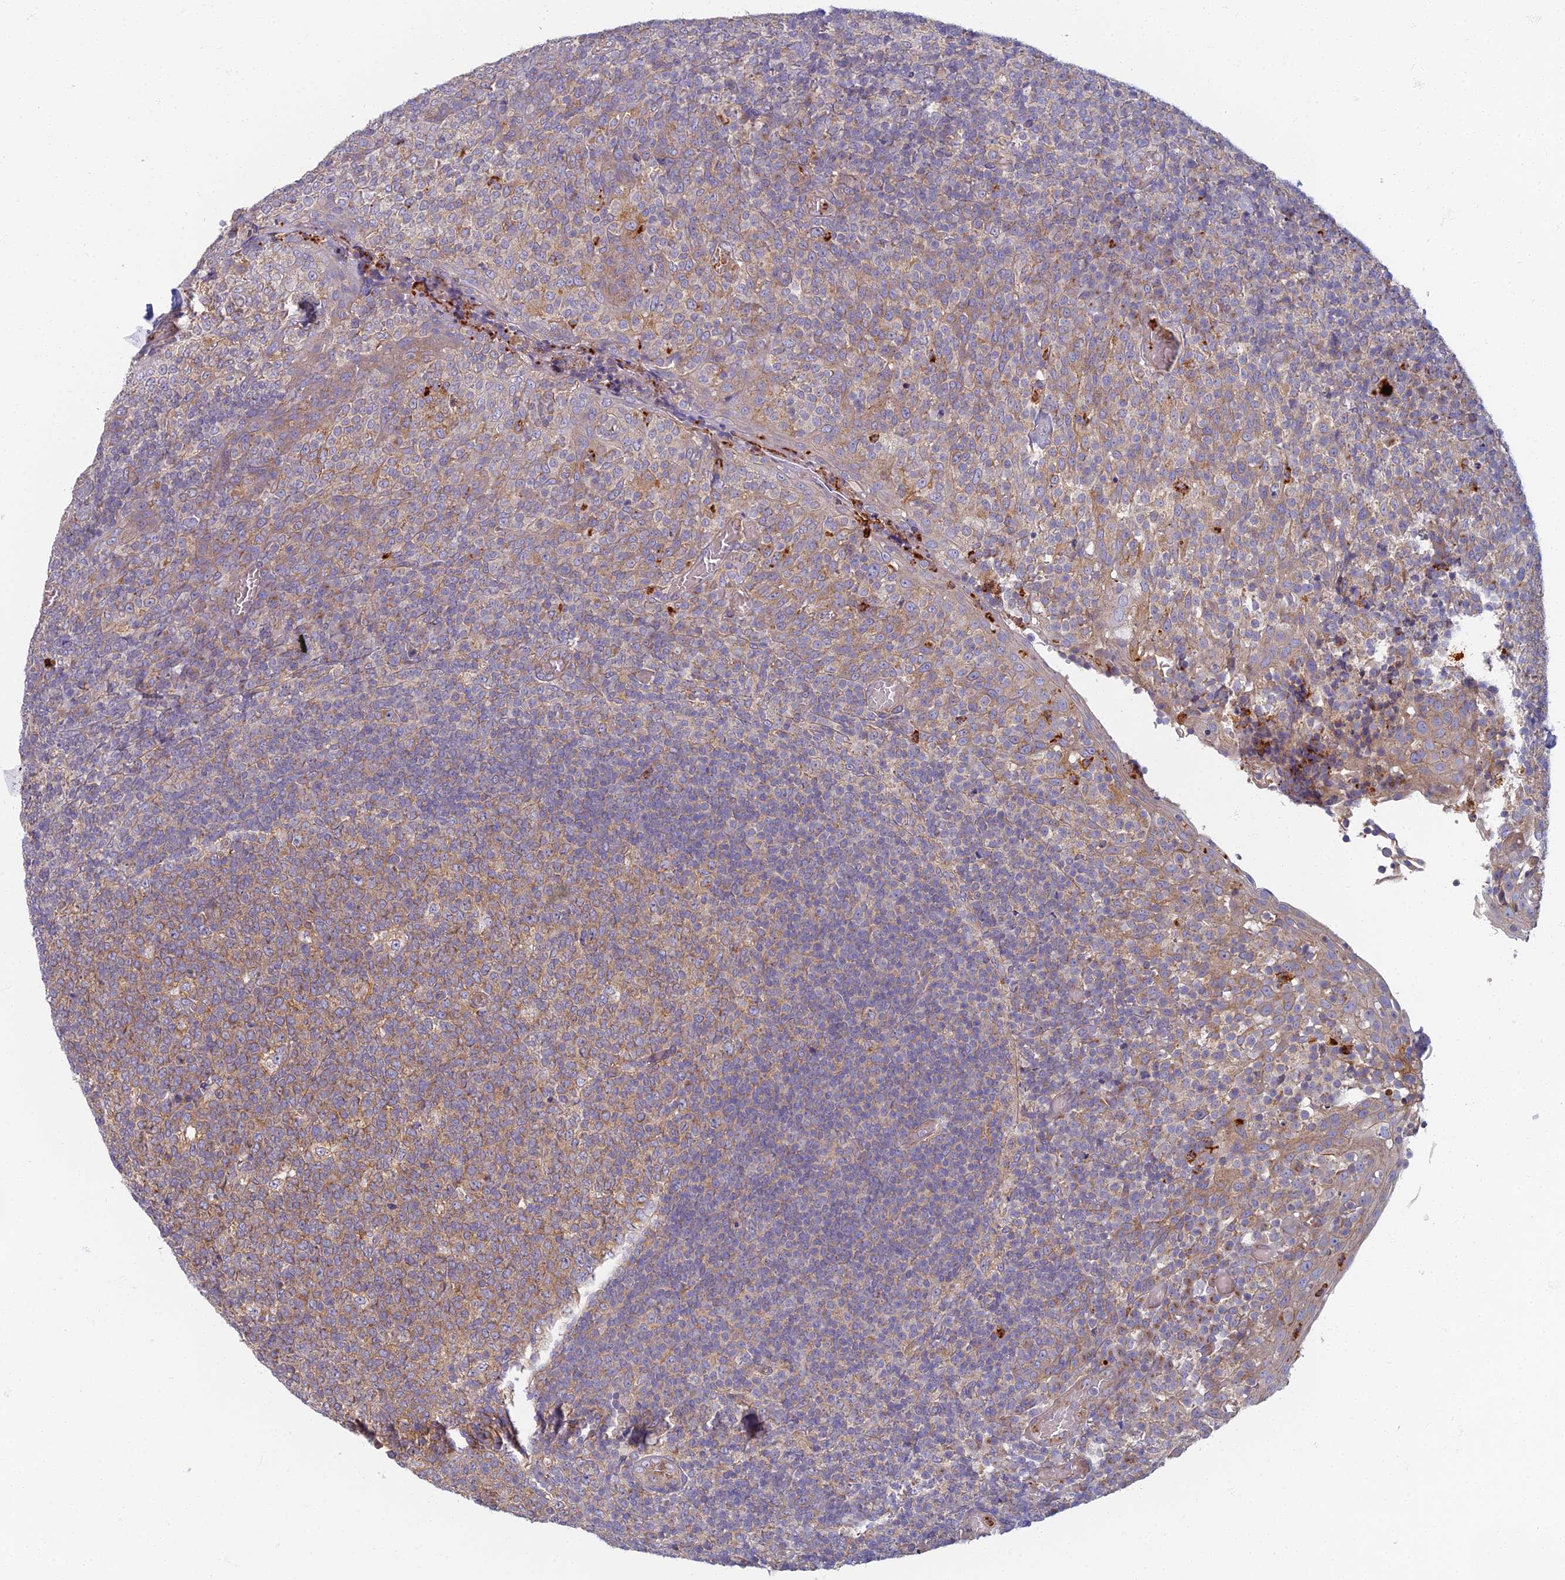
{"staining": {"intensity": "moderate", "quantity": ">75%", "location": "cytoplasmic/membranous"}, "tissue": "tonsil", "cell_type": "Germinal center cells", "image_type": "normal", "snomed": [{"axis": "morphology", "description": "Normal tissue, NOS"}, {"axis": "topography", "description": "Tonsil"}], "caption": "Immunohistochemical staining of normal human tonsil exhibits moderate cytoplasmic/membranous protein positivity in about >75% of germinal center cells. The staining was performed using DAB (3,3'-diaminobenzidine) to visualize the protein expression in brown, while the nuclei were stained in blue with hematoxylin (Magnification: 20x).", "gene": "PROX2", "patient": {"sex": "female", "age": 19}}